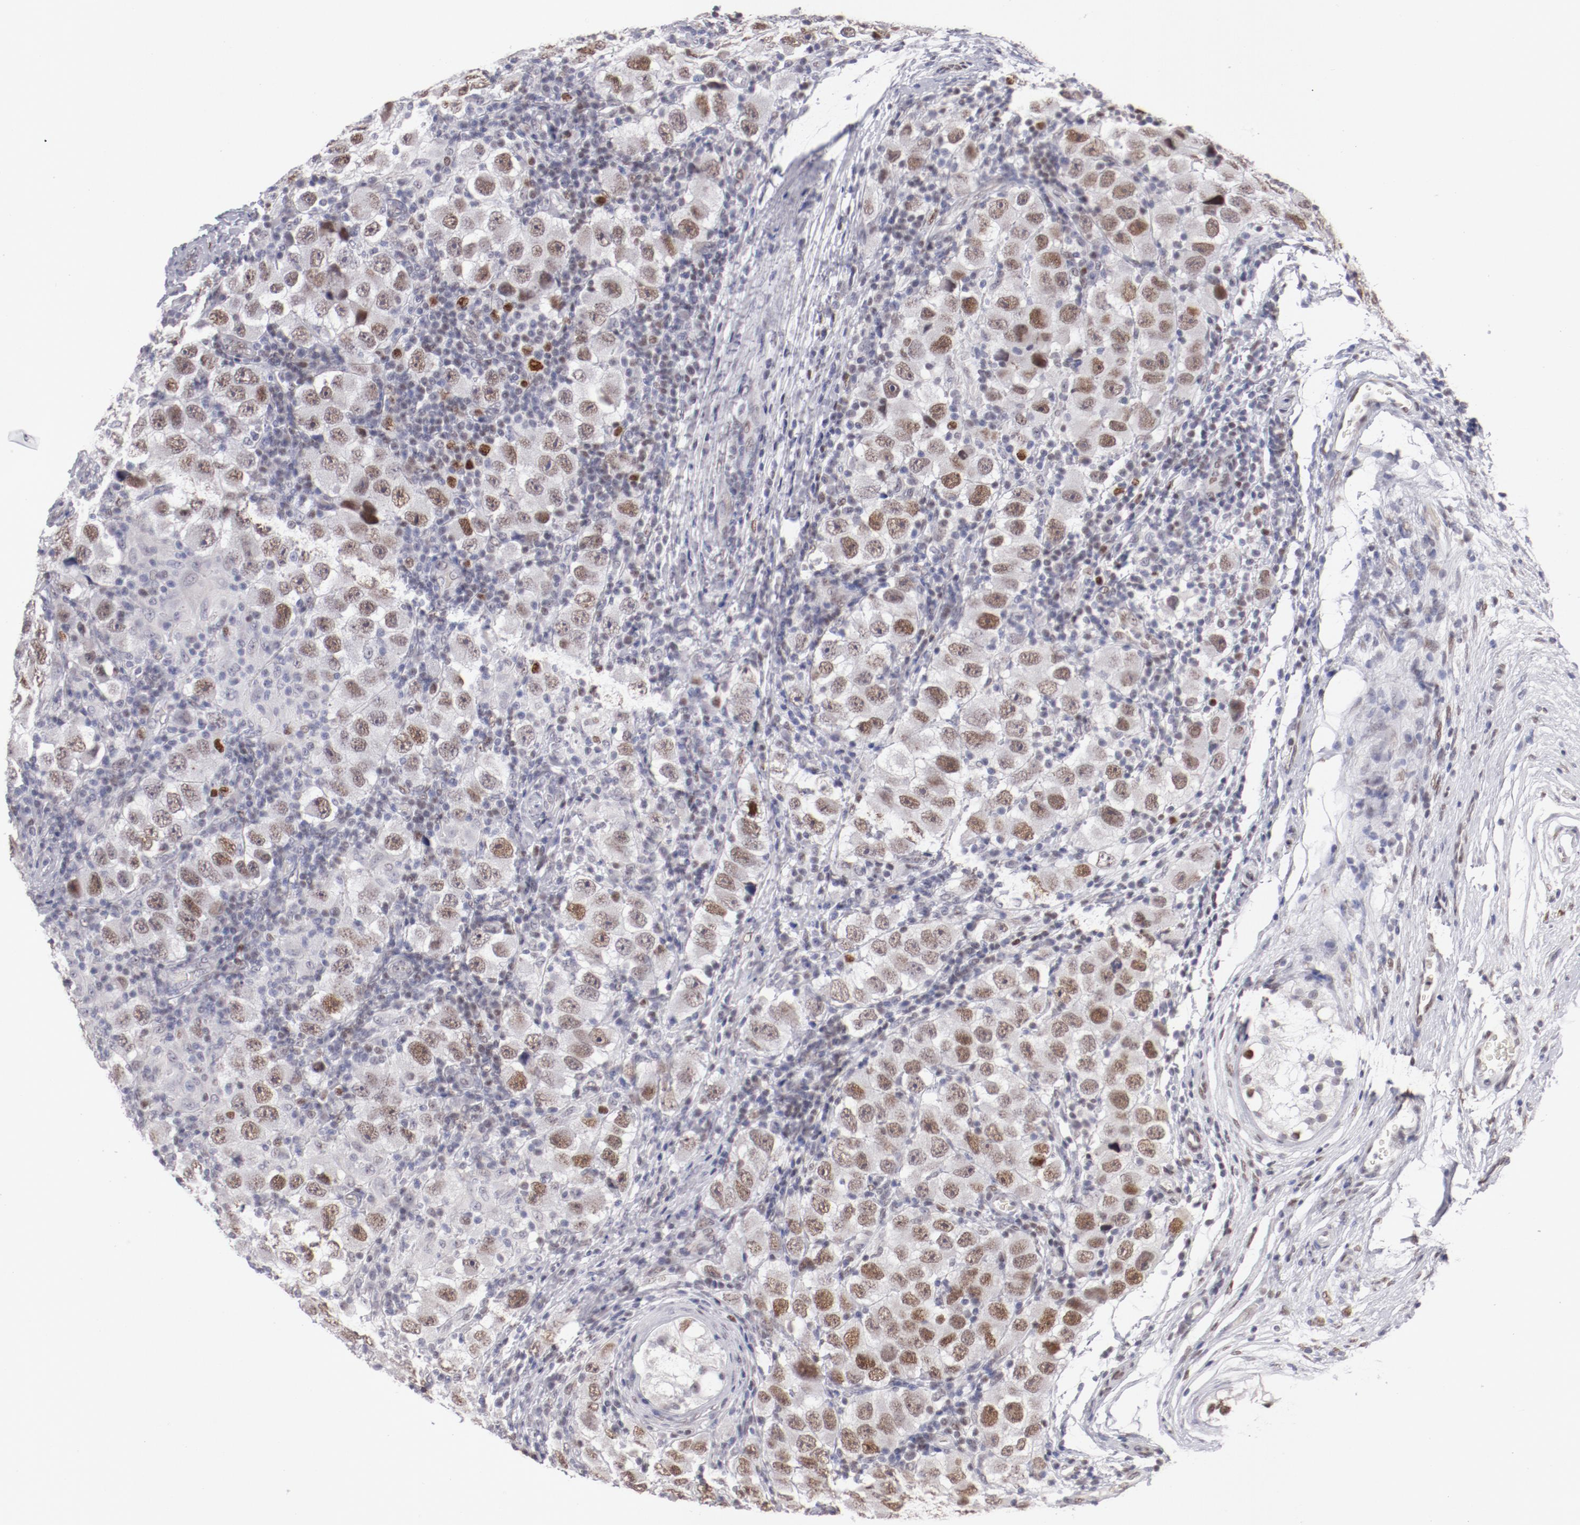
{"staining": {"intensity": "moderate", "quantity": "25%-75%", "location": "nuclear"}, "tissue": "testis cancer", "cell_type": "Tumor cells", "image_type": "cancer", "snomed": [{"axis": "morphology", "description": "Carcinoma, Embryonal, NOS"}, {"axis": "topography", "description": "Testis"}], "caption": "An image of testis cancer (embryonal carcinoma) stained for a protein reveals moderate nuclear brown staining in tumor cells.", "gene": "TFAP4", "patient": {"sex": "male", "age": 21}}